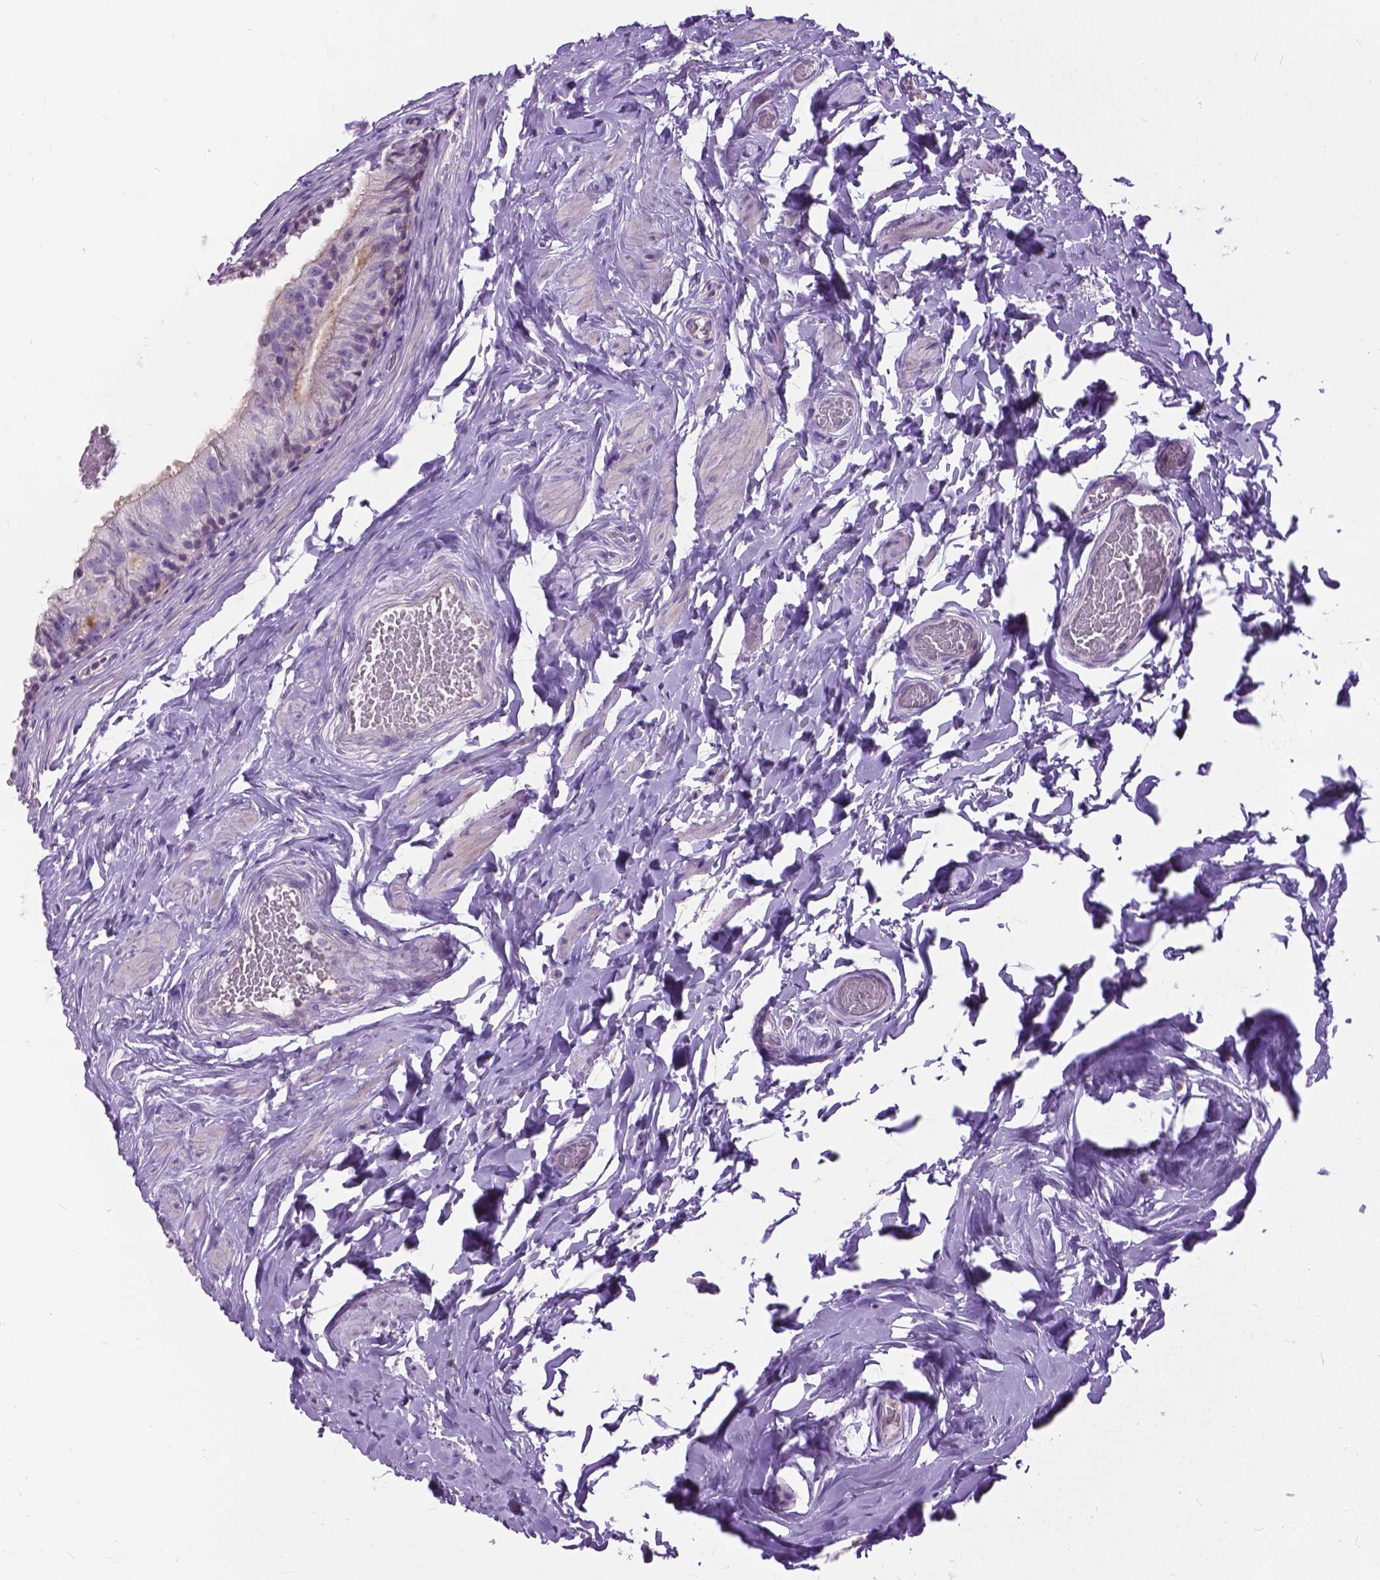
{"staining": {"intensity": "negative", "quantity": "none", "location": "none"}, "tissue": "epididymis", "cell_type": "Glandular cells", "image_type": "normal", "snomed": [{"axis": "morphology", "description": "Normal tissue, NOS"}, {"axis": "topography", "description": "Epididymis"}], "caption": "Immunohistochemistry (IHC) of normal epididymis displays no positivity in glandular cells. The staining was performed using DAB (3,3'-diaminobenzidine) to visualize the protein expression in brown, while the nuclei were stained in blue with hematoxylin (Magnification: 20x).", "gene": "JAK3", "patient": {"sex": "male", "age": 29}}